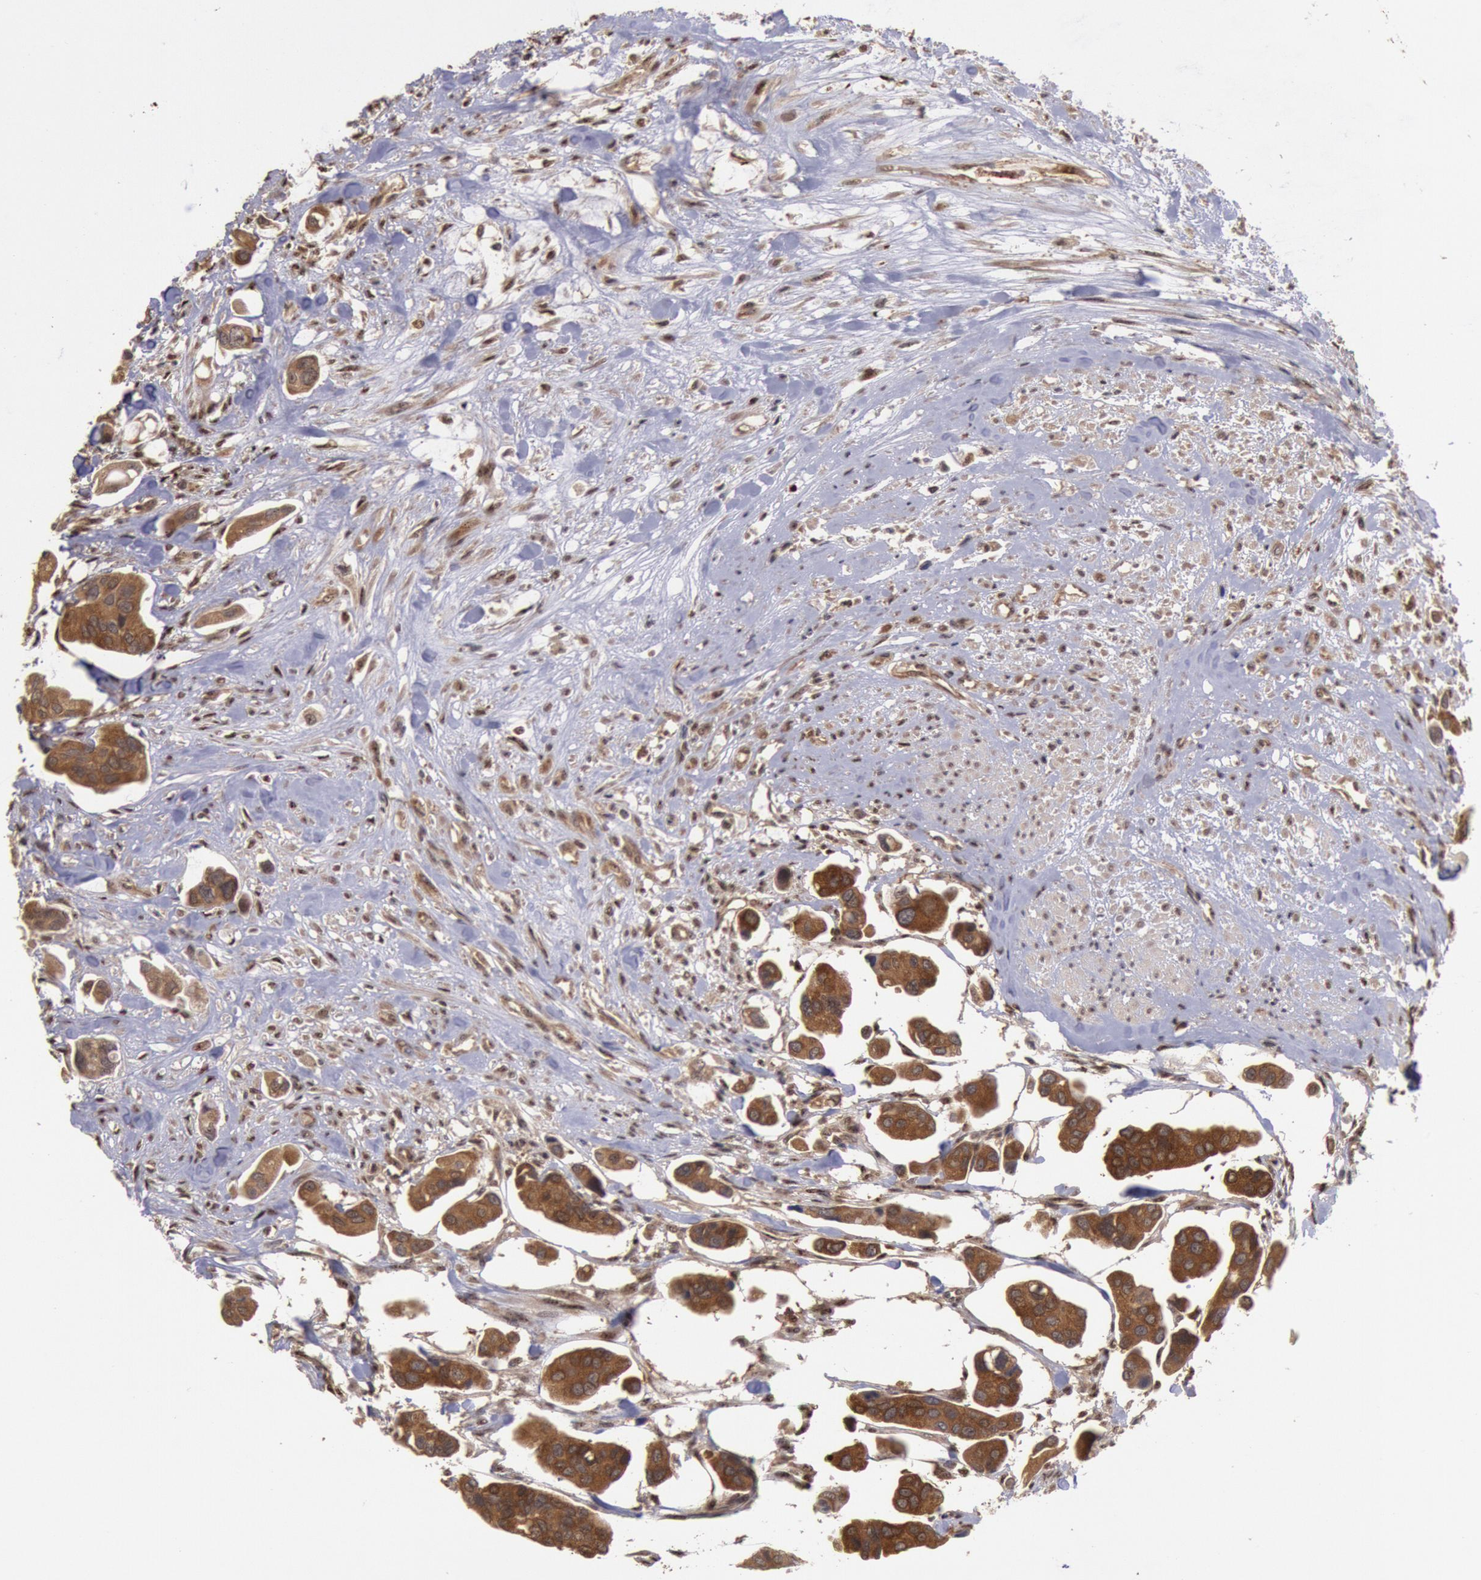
{"staining": {"intensity": "strong", "quantity": ">75%", "location": "cytoplasmic/membranous"}, "tissue": "urothelial cancer", "cell_type": "Tumor cells", "image_type": "cancer", "snomed": [{"axis": "morphology", "description": "Adenocarcinoma, NOS"}, {"axis": "topography", "description": "Urinary bladder"}], "caption": "Protein expression by immunohistochemistry (IHC) displays strong cytoplasmic/membranous positivity in about >75% of tumor cells in urothelial cancer. The staining is performed using DAB (3,3'-diaminobenzidine) brown chromogen to label protein expression. The nuclei are counter-stained blue using hematoxylin.", "gene": "STX17", "patient": {"sex": "male", "age": 61}}